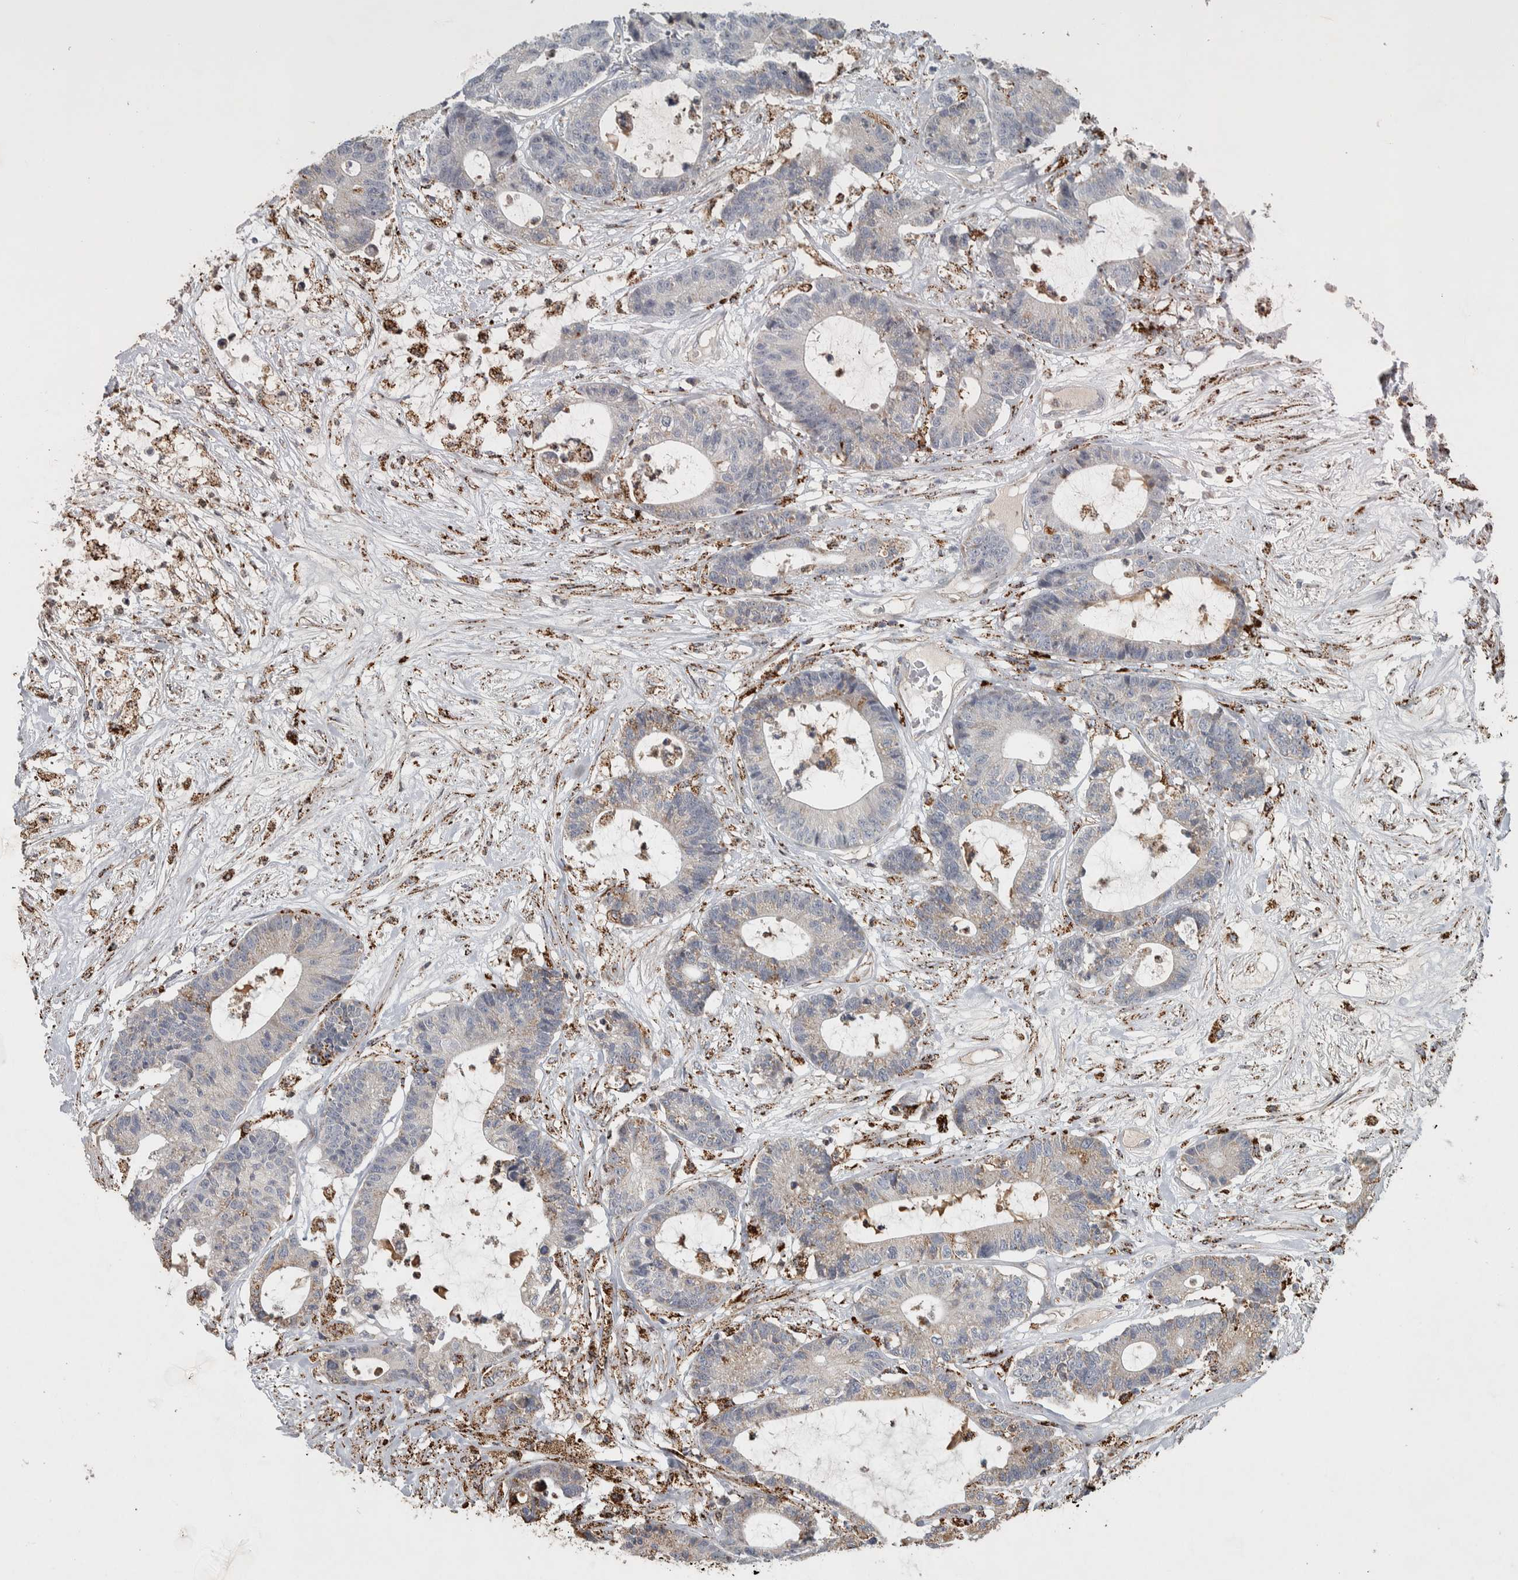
{"staining": {"intensity": "weak", "quantity": "<25%", "location": "cytoplasmic/membranous"}, "tissue": "colorectal cancer", "cell_type": "Tumor cells", "image_type": "cancer", "snomed": [{"axis": "morphology", "description": "Adenocarcinoma, NOS"}, {"axis": "topography", "description": "Colon"}], "caption": "This is an immunohistochemistry photomicrograph of human colorectal cancer (adenocarcinoma). There is no expression in tumor cells.", "gene": "FAM78A", "patient": {"sex": "female", "age": 84}}